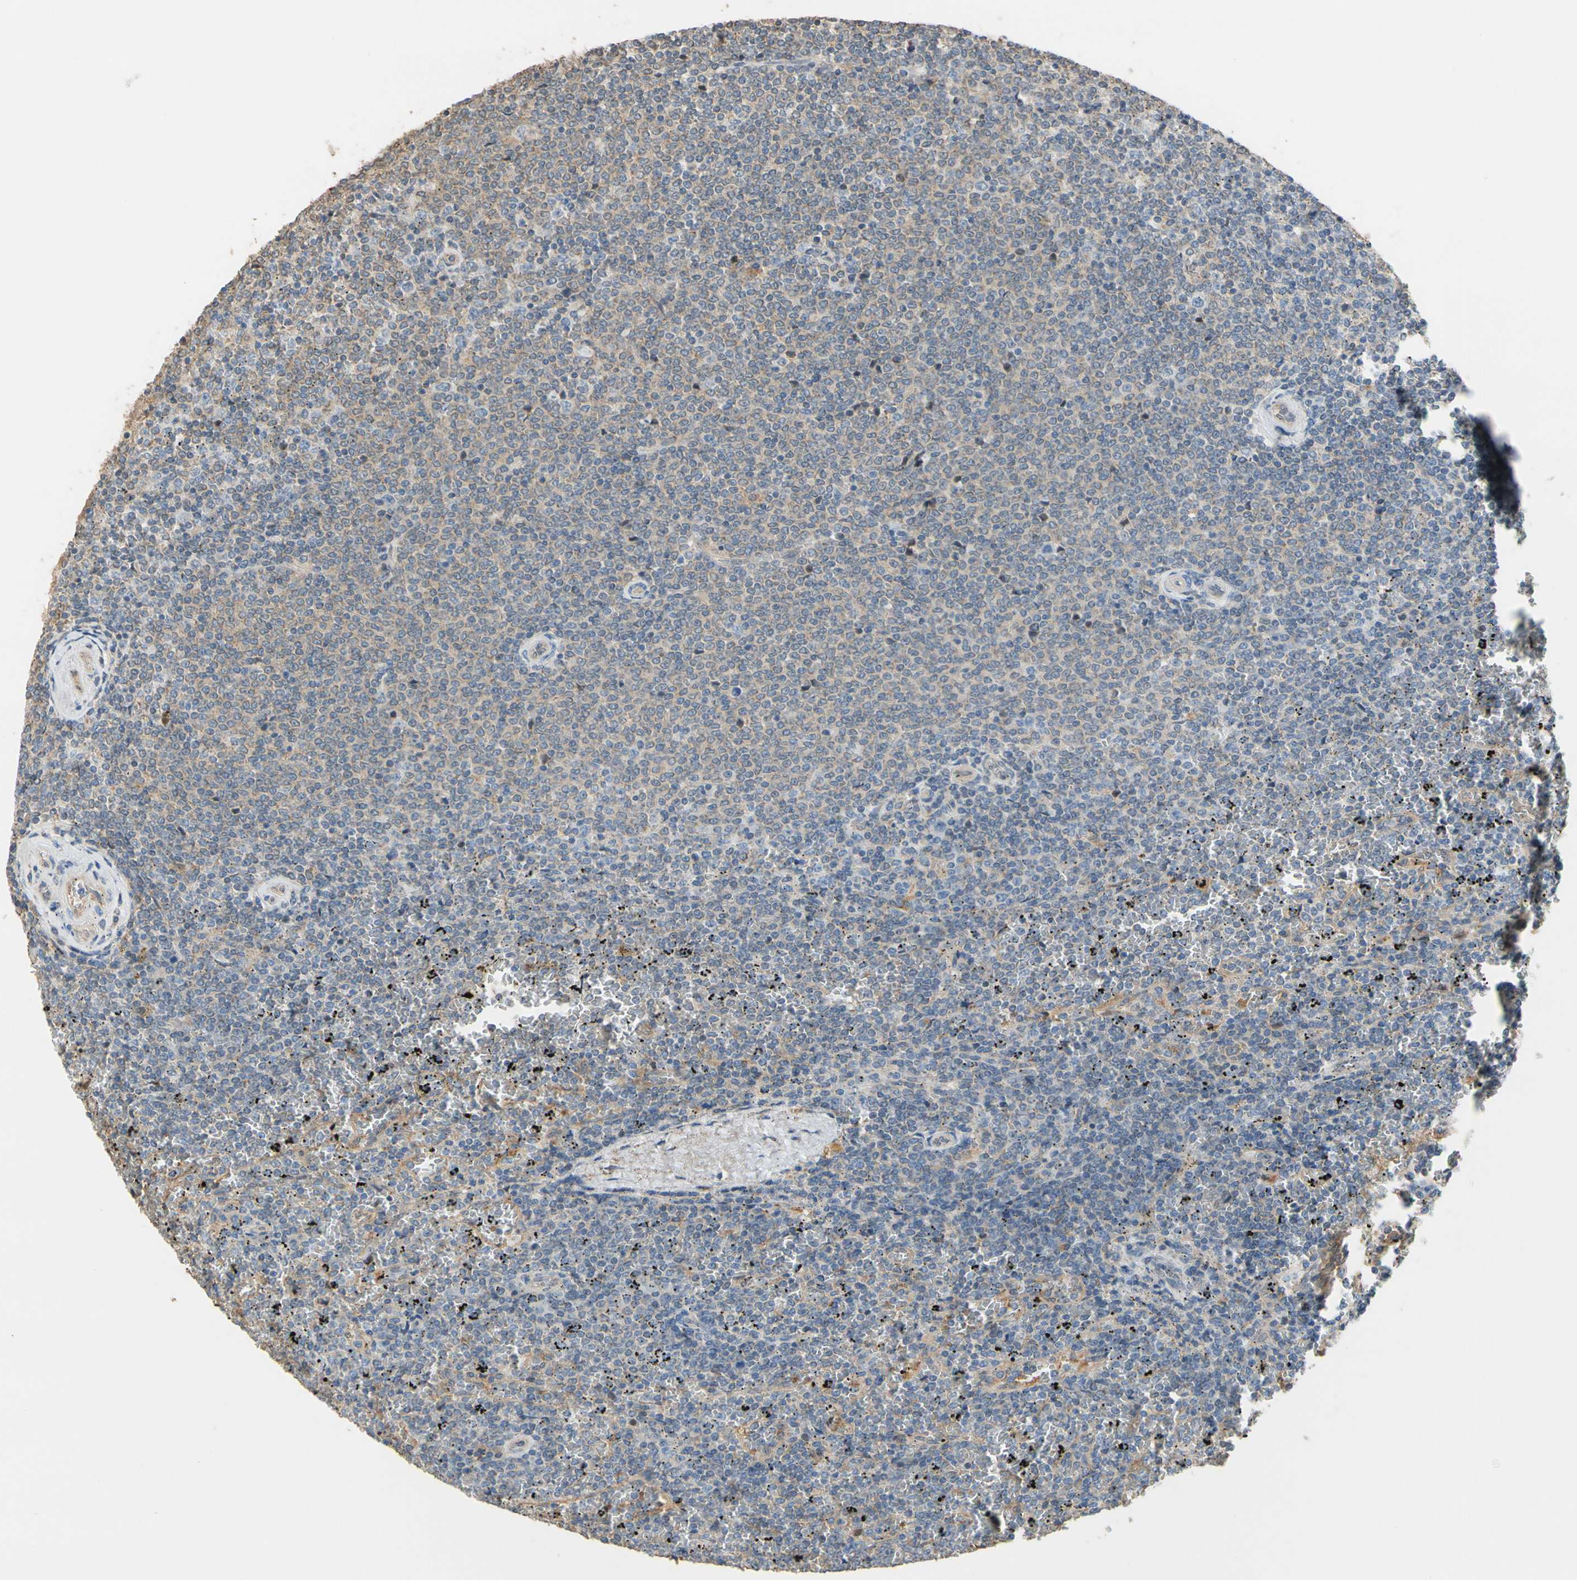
{"staining": {"intensity": "moderate", "quantity": "25%-75%", "location": "cytoplasmic/membranous"}, "tissue": "lymphoma", "cell_type": "Tumor cells", "image_type": "cancer", "snomed": [{"axis": "morphology", "description": "Malignant lymphoma, non-Hodgkin's type, Low grade"}, {"axis": "topography", "description": "Spleen"}], "caption": "About 25%-75% of tumor cells in human malignant lymphoma, non-Hodgkin's type (low-grade) reveal moderate cytoplasmic/membranous protein positivity as visualized by brown immunohistochemical staining.", "gene": "ALDH1A2", "patient": {"sex": "female", "age": 77}}